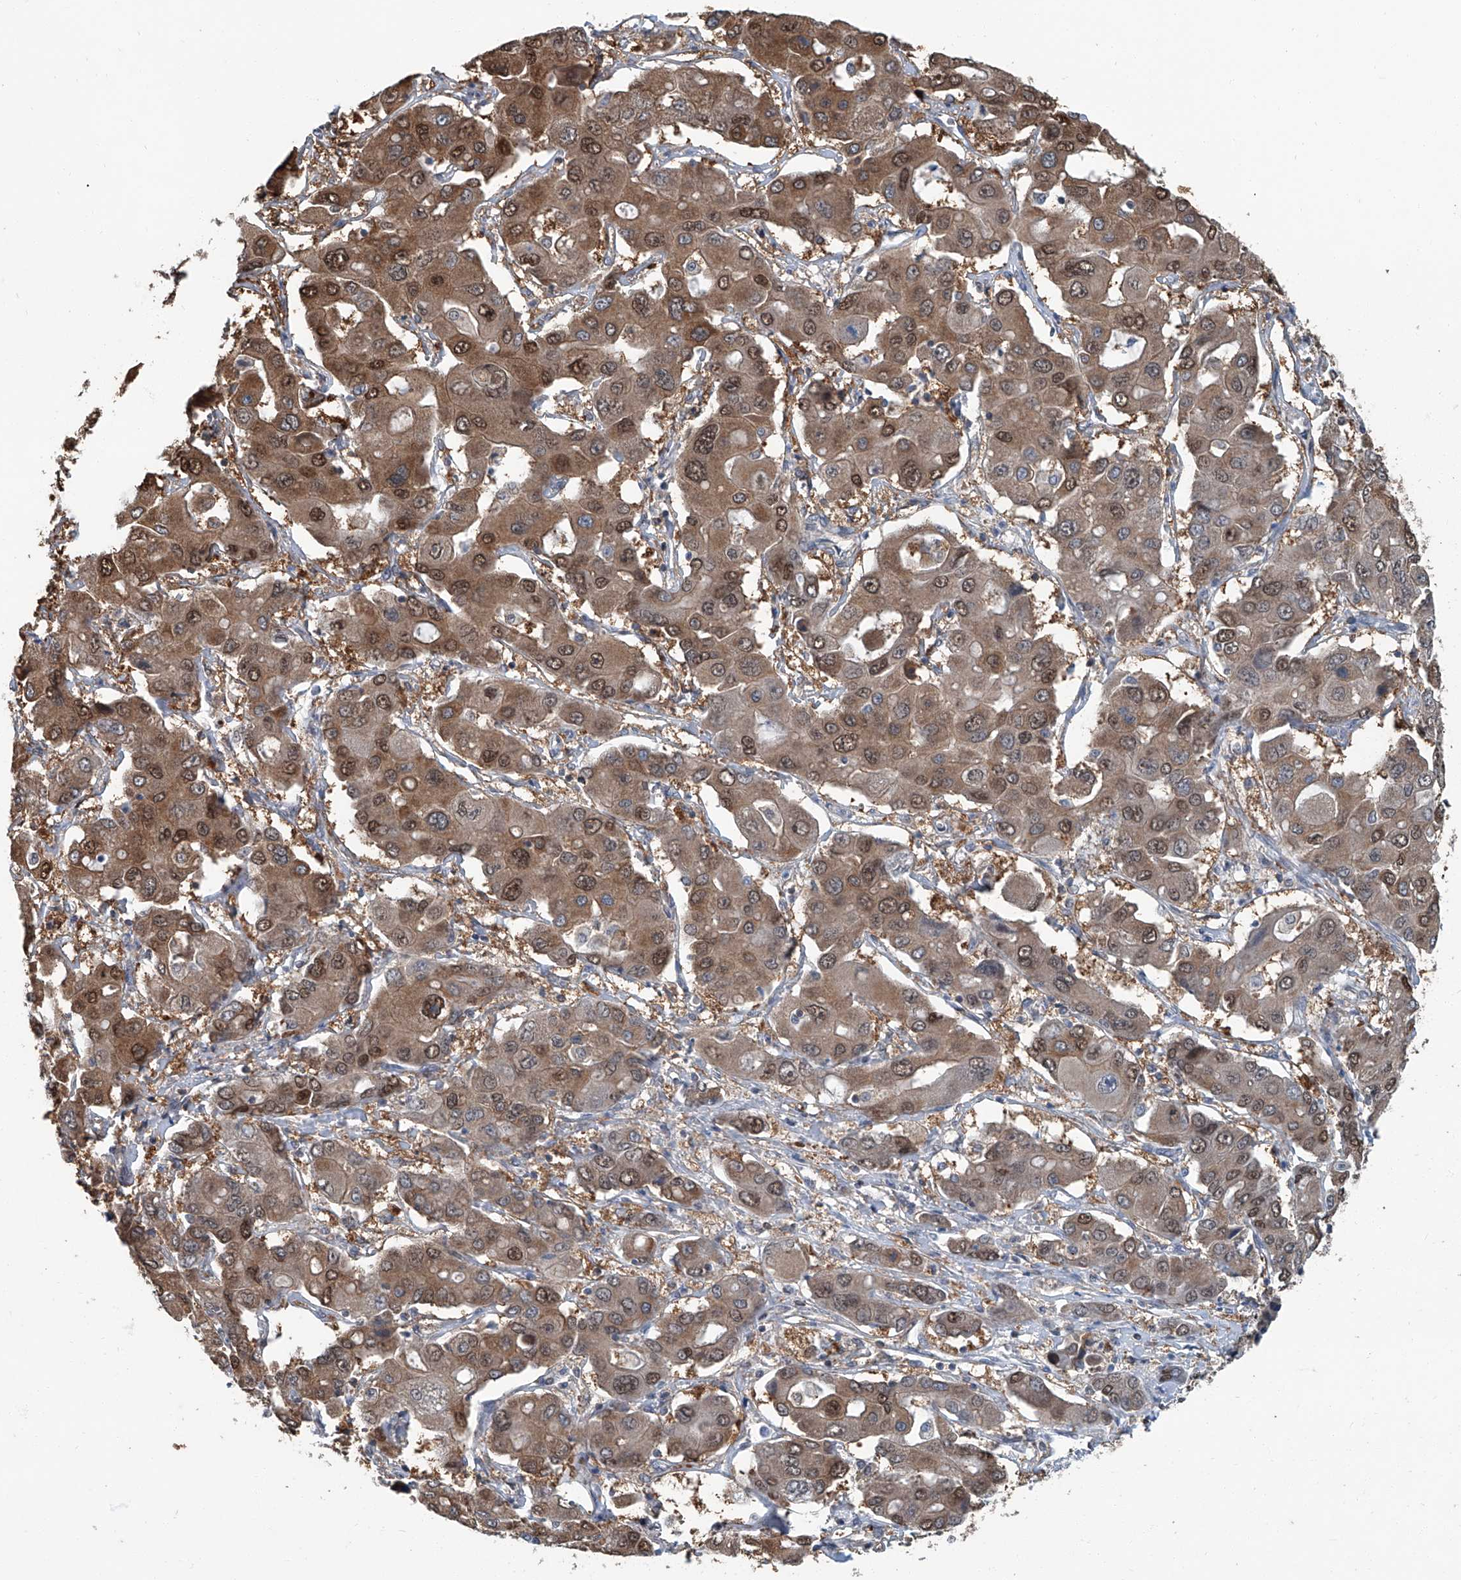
{"staining": {"intensity": "moderate", "quantity": ">75%", "location": "cytoplasmic/membranous,nuclear"}, "tissue": "liver cancer", "cell_type": "Tumor cells", "image_type": "cancer", "snomed": [{"axis": "morphology", "description": "Cholangiocarcinoma"}, {"axis": "topography", "description": "Liver"}], "caption": "Moderate cytoplasmic/membranous and nuclear staining for a protein is identified in approximately >75% of tumor cells of liver cancer using immunohistochemistry.", "gene": "CLK1", "patient": {"sex": "male", "age": 67}}